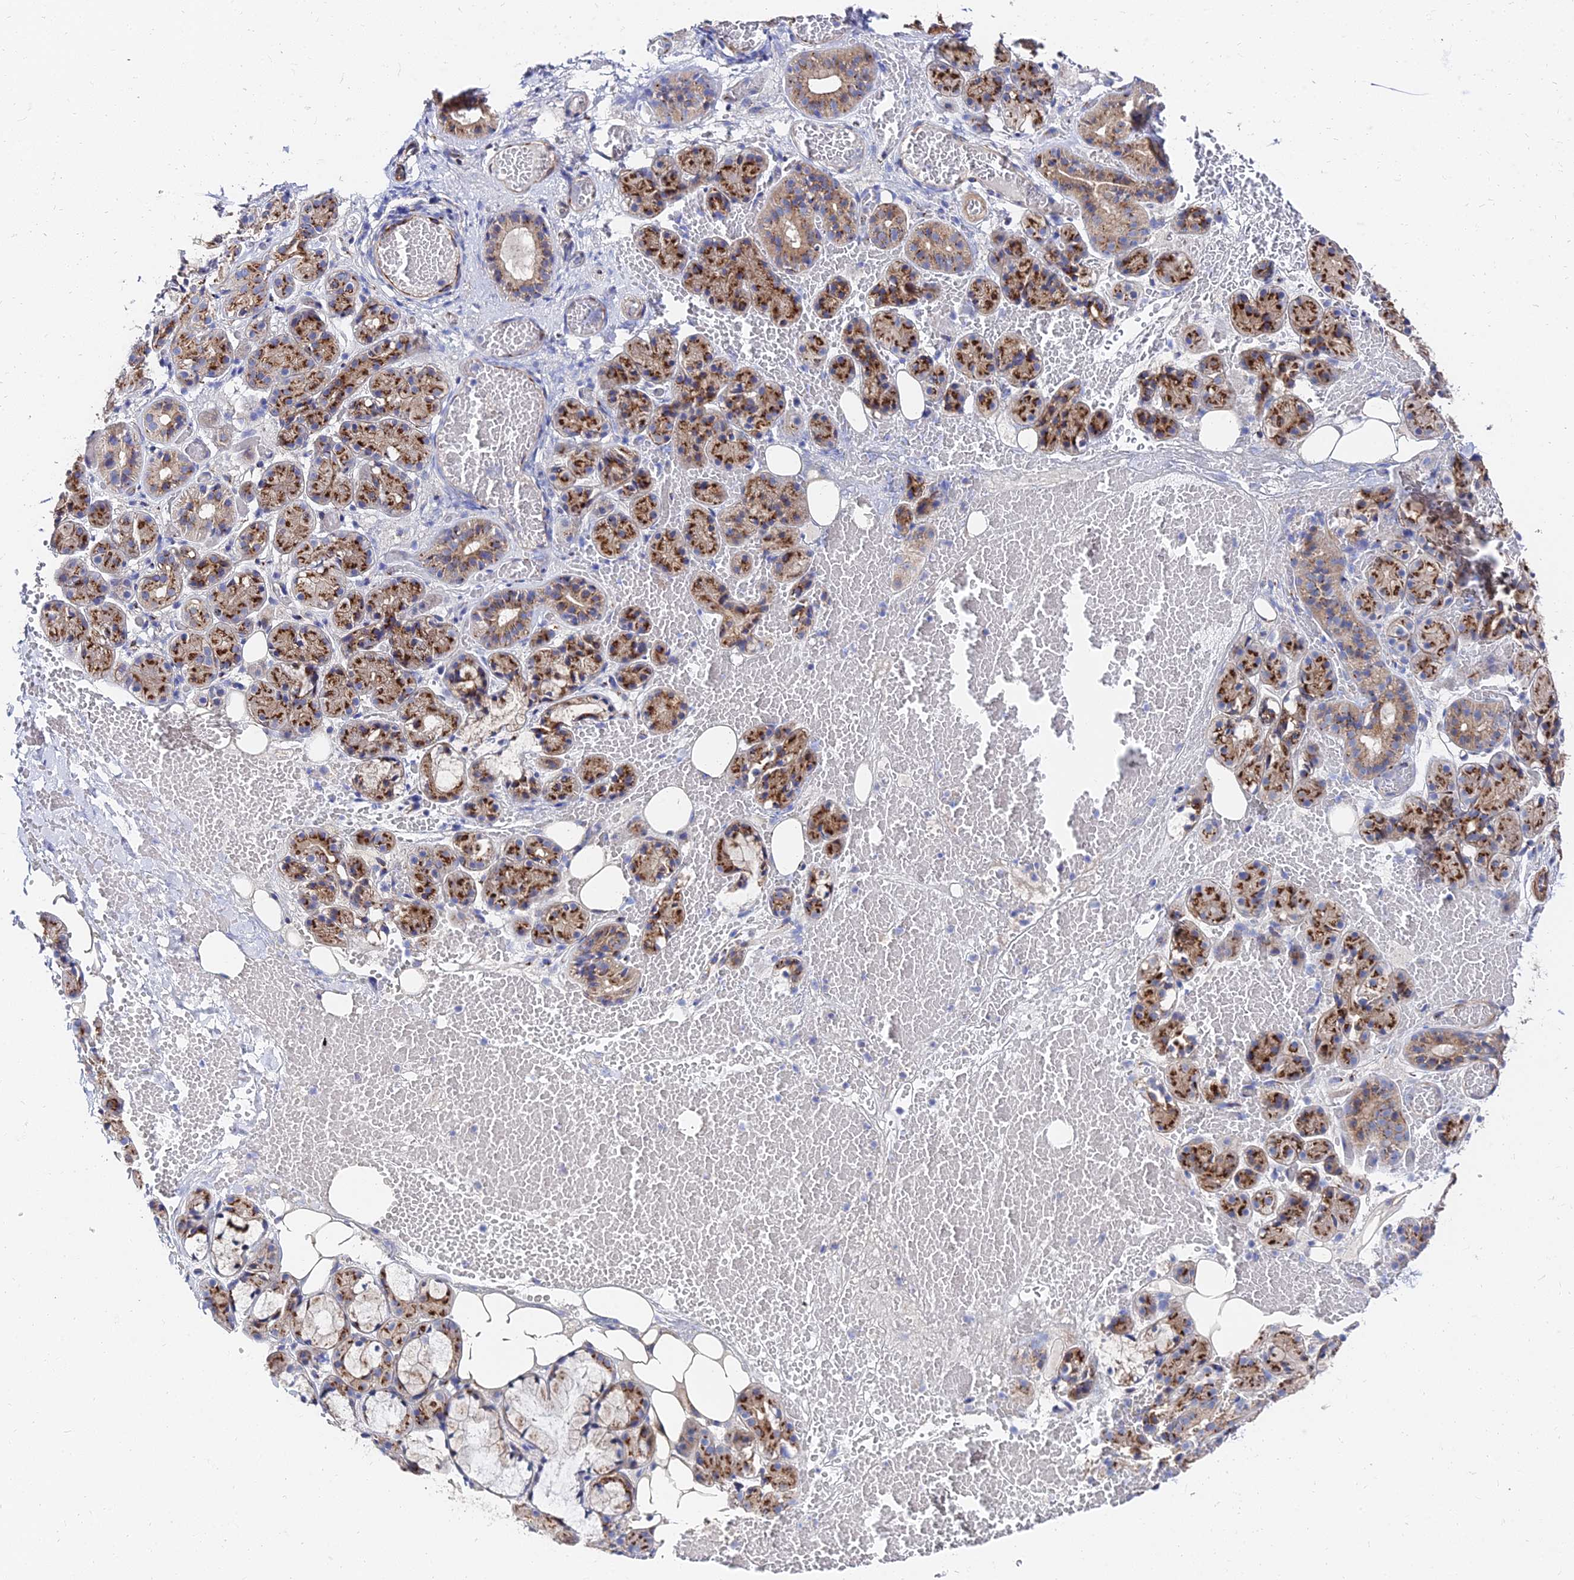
{"staining": {"intensity": "strong", "quantity": ">75%", "location": "cytoplasmic/membranous"}, "tissue": "salivary gland", "cell_type": "Glandular cells", "image_type": "normal", "snomed": [{"axis": "morphology", "description": "Normal tissue, NOS"}, {"axis": "topography", "description": "Salivary gland"}], "caption": "An immunohistochemistry (IHC) histopathology image of benign tissue is shown. Protein staining in brown highlights strong cytoplasmic/membranous positivity in salivary gland within glandular cells.", "gene": "BORCS8", "patient": {"sex": "male", "age": 63}}